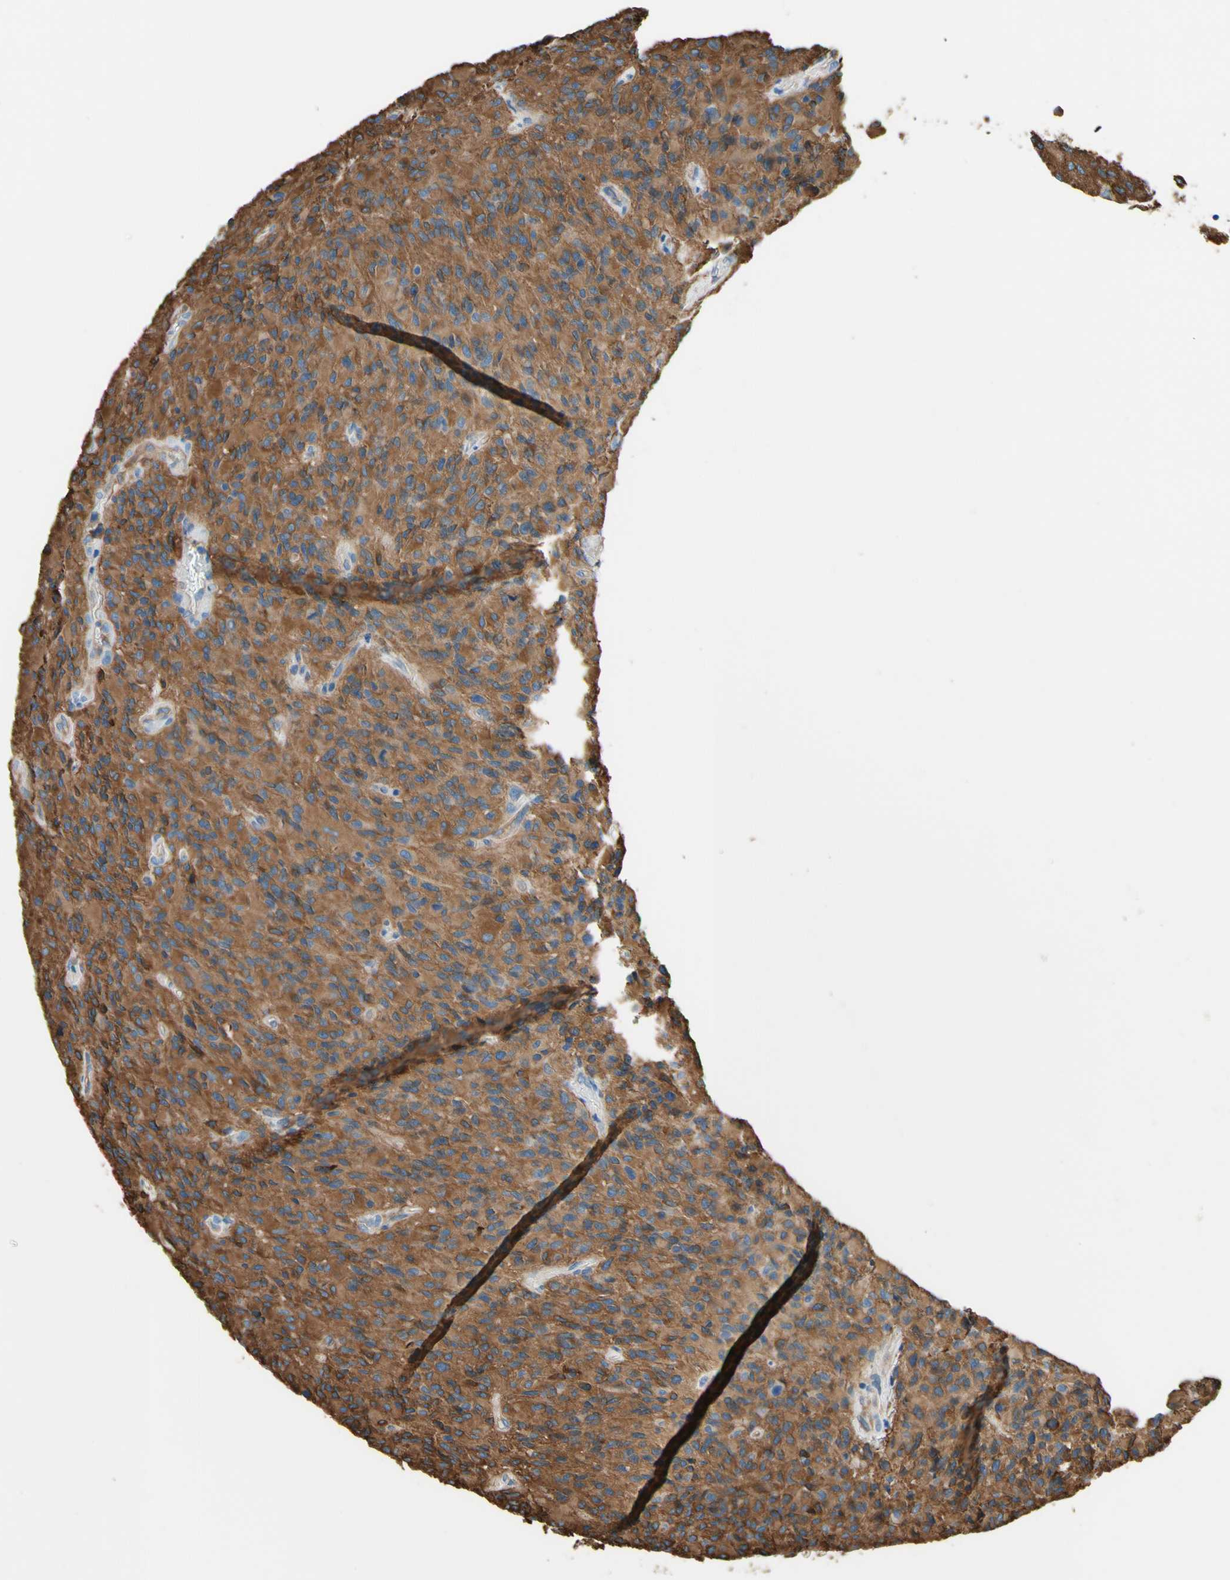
{"staining": {"intensity": "strong", "quantity": ">75%", "location": "cytoplasmic/membranous"}, "tissue": "glioma", "cell_type": "Tumor cells", "image_type": "cancer", "snomed": [{"axis": "morphology", "description": "Glioma, malignant, High grade"}, {"axis": "topography", "description": "Brain"}], "caption": "Human high-grade glioma (malignant) stained for a protein (brown) shows strong cytoplasmic/membranous positive staining in approximately >75% of tumor cells.", "gene": "DPYSL3", "patient": {"sex": "male", "age": 71}}